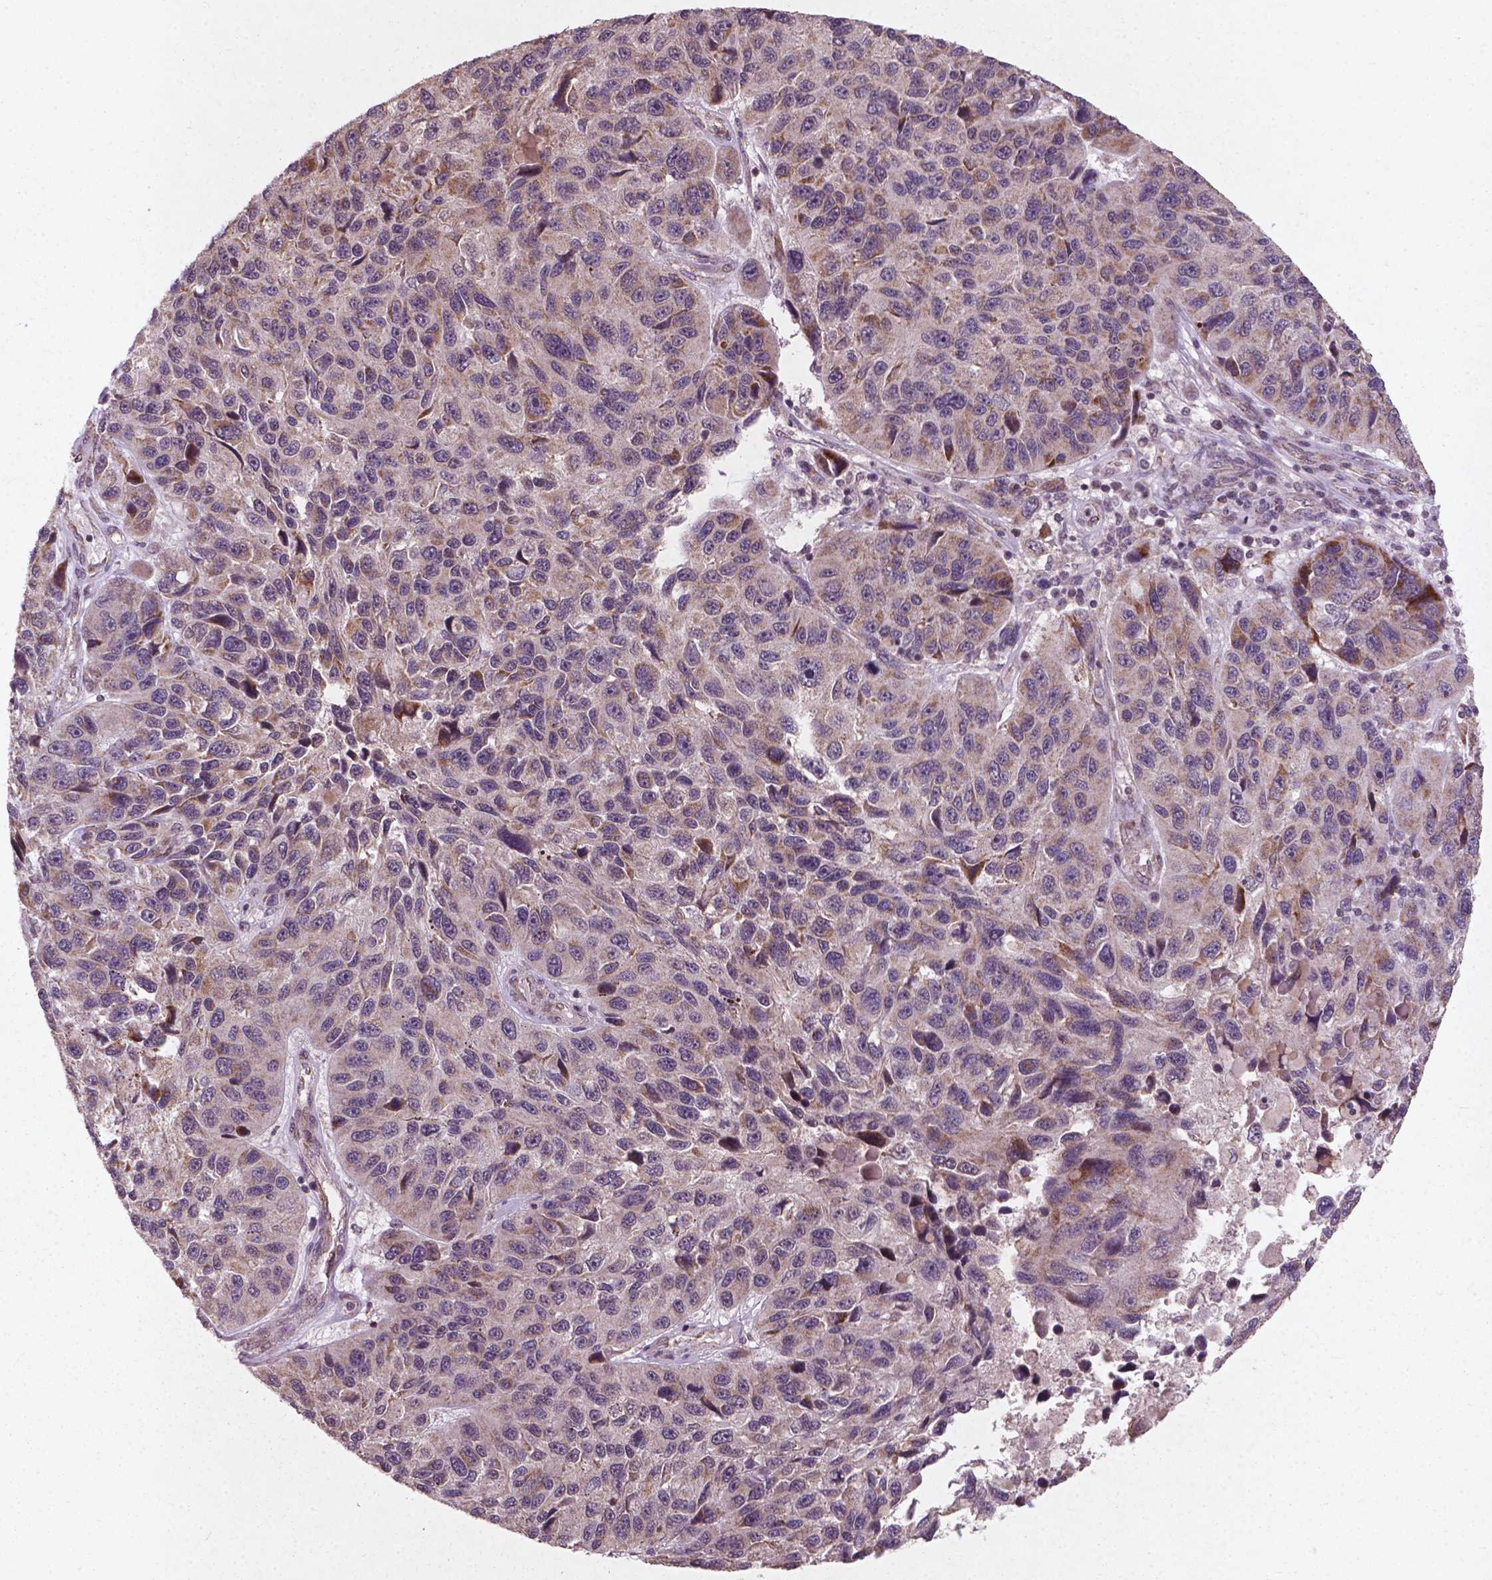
{"staining": {"intensity": "moderate", "quantity": "<25%", "location": "cytoplasmic/membranous"}, "tissue": "melanoma", "cell_type": "Tumor cells", "image_type": "cancer", "snomed": [{"axis": "morphology", "description": "Malignant melanoma, NOS"}, {"axis": "topography", "description": "Skin"}], "caption": "IHC (DAB (3,3'-diaminobenzidine)) staining of melanoma exhibits moderate cytoplasmic/membranous protein staining in approximately <25% of tumor cells.", "gene": "SMAD2", "patient": {"sex": "male", "age": 53}}